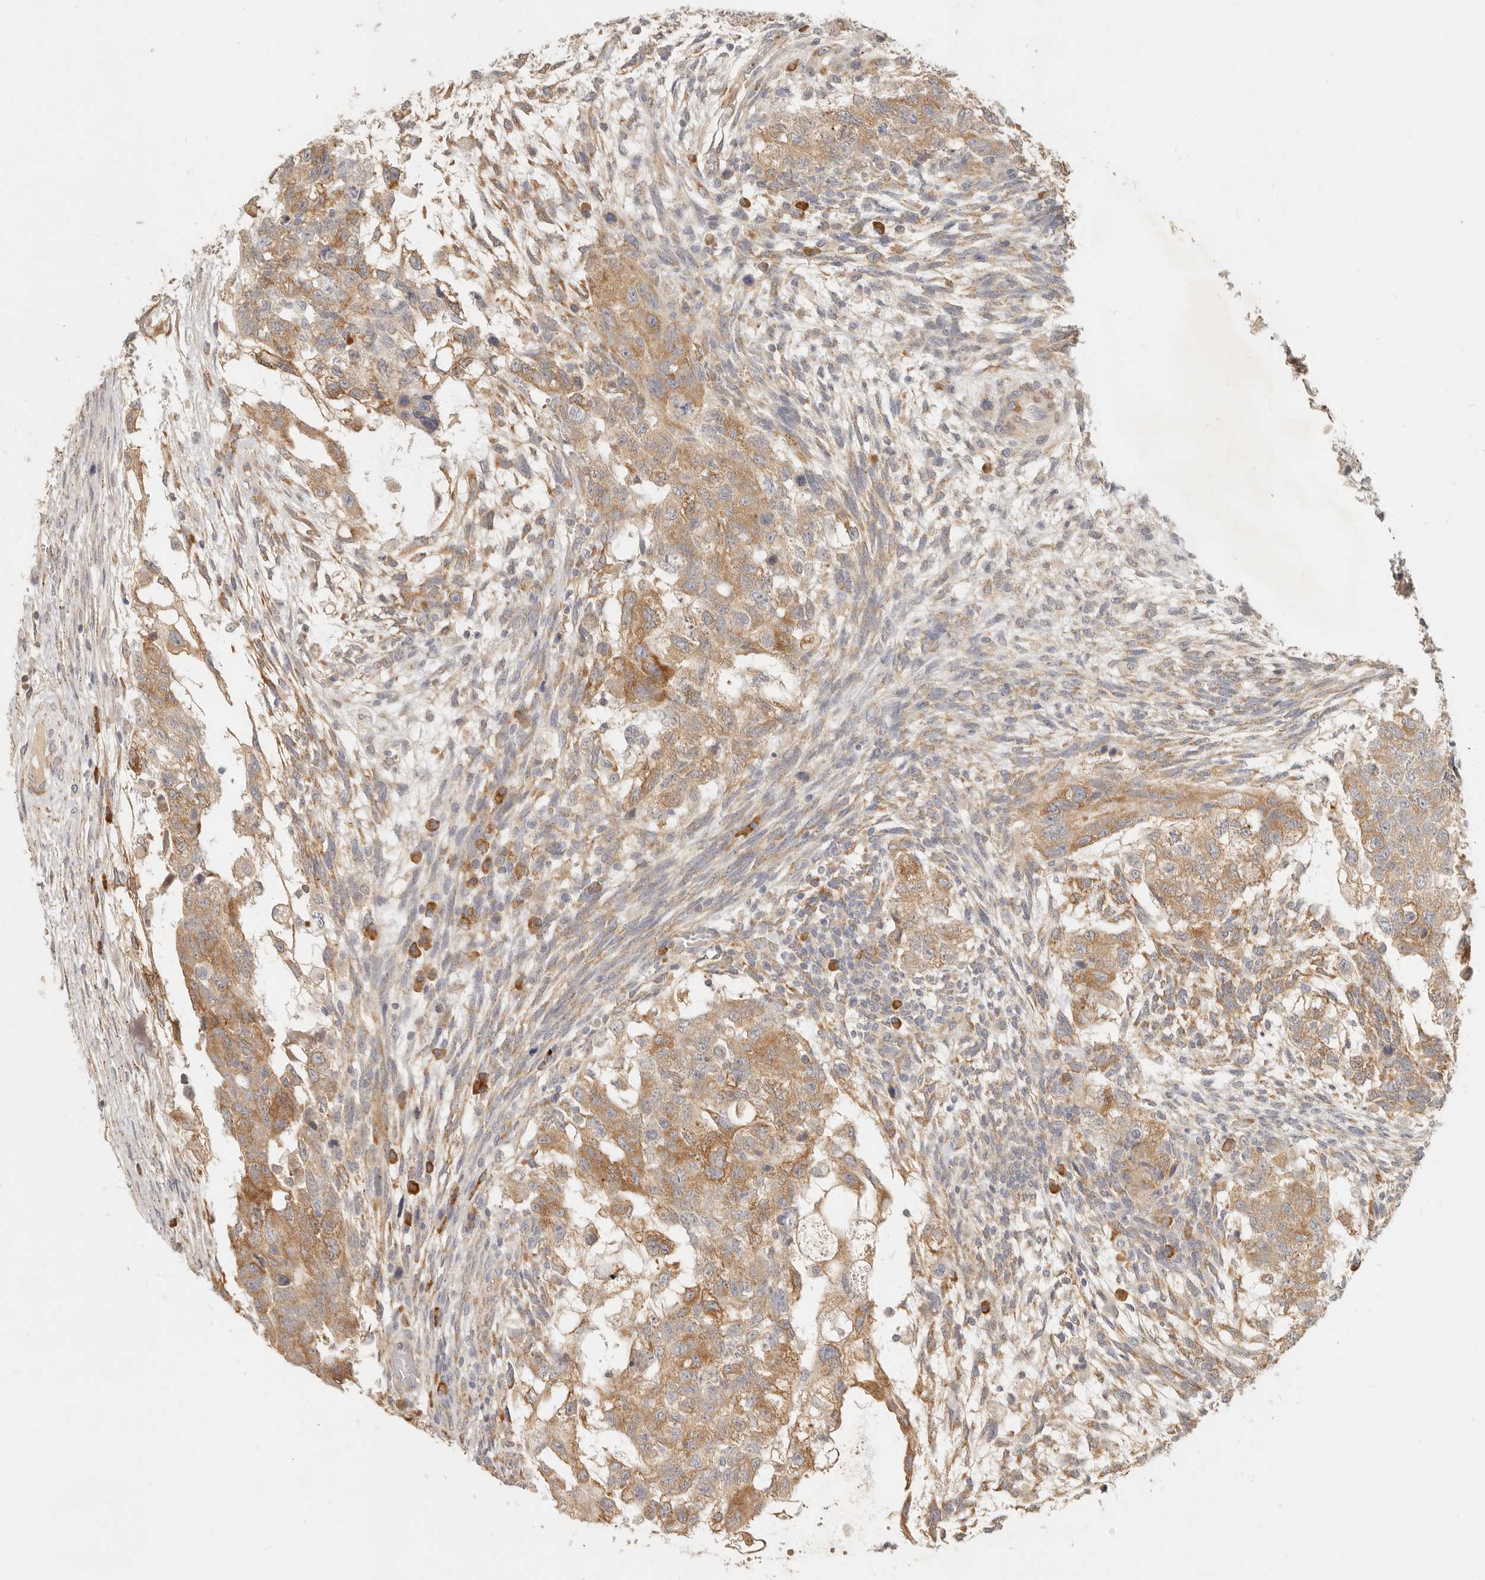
{"staining": {"intensity": "moderate", "quantity": ">75%", "location": "cytoplasmic/membranous"}, "tissue": "testis cancer", "cell_type": "Tumor cells", "image_type": "cancer", "snomed": [{"axis": "morphology", "description": "Normal tissue, NOS"}, {"axis": "morphology", "description": "Carcinoma, Embryonal, NOS"}, {"axis": "topography", "description": "Testis"}], "caption": "Protein staining of testis cancer tissue reveals moderate cytoplasmic/membranous expression in approximately >75% of tumor cells.", "gene": "PABPC4", "patient": {"sex": "male", "age": 36}}